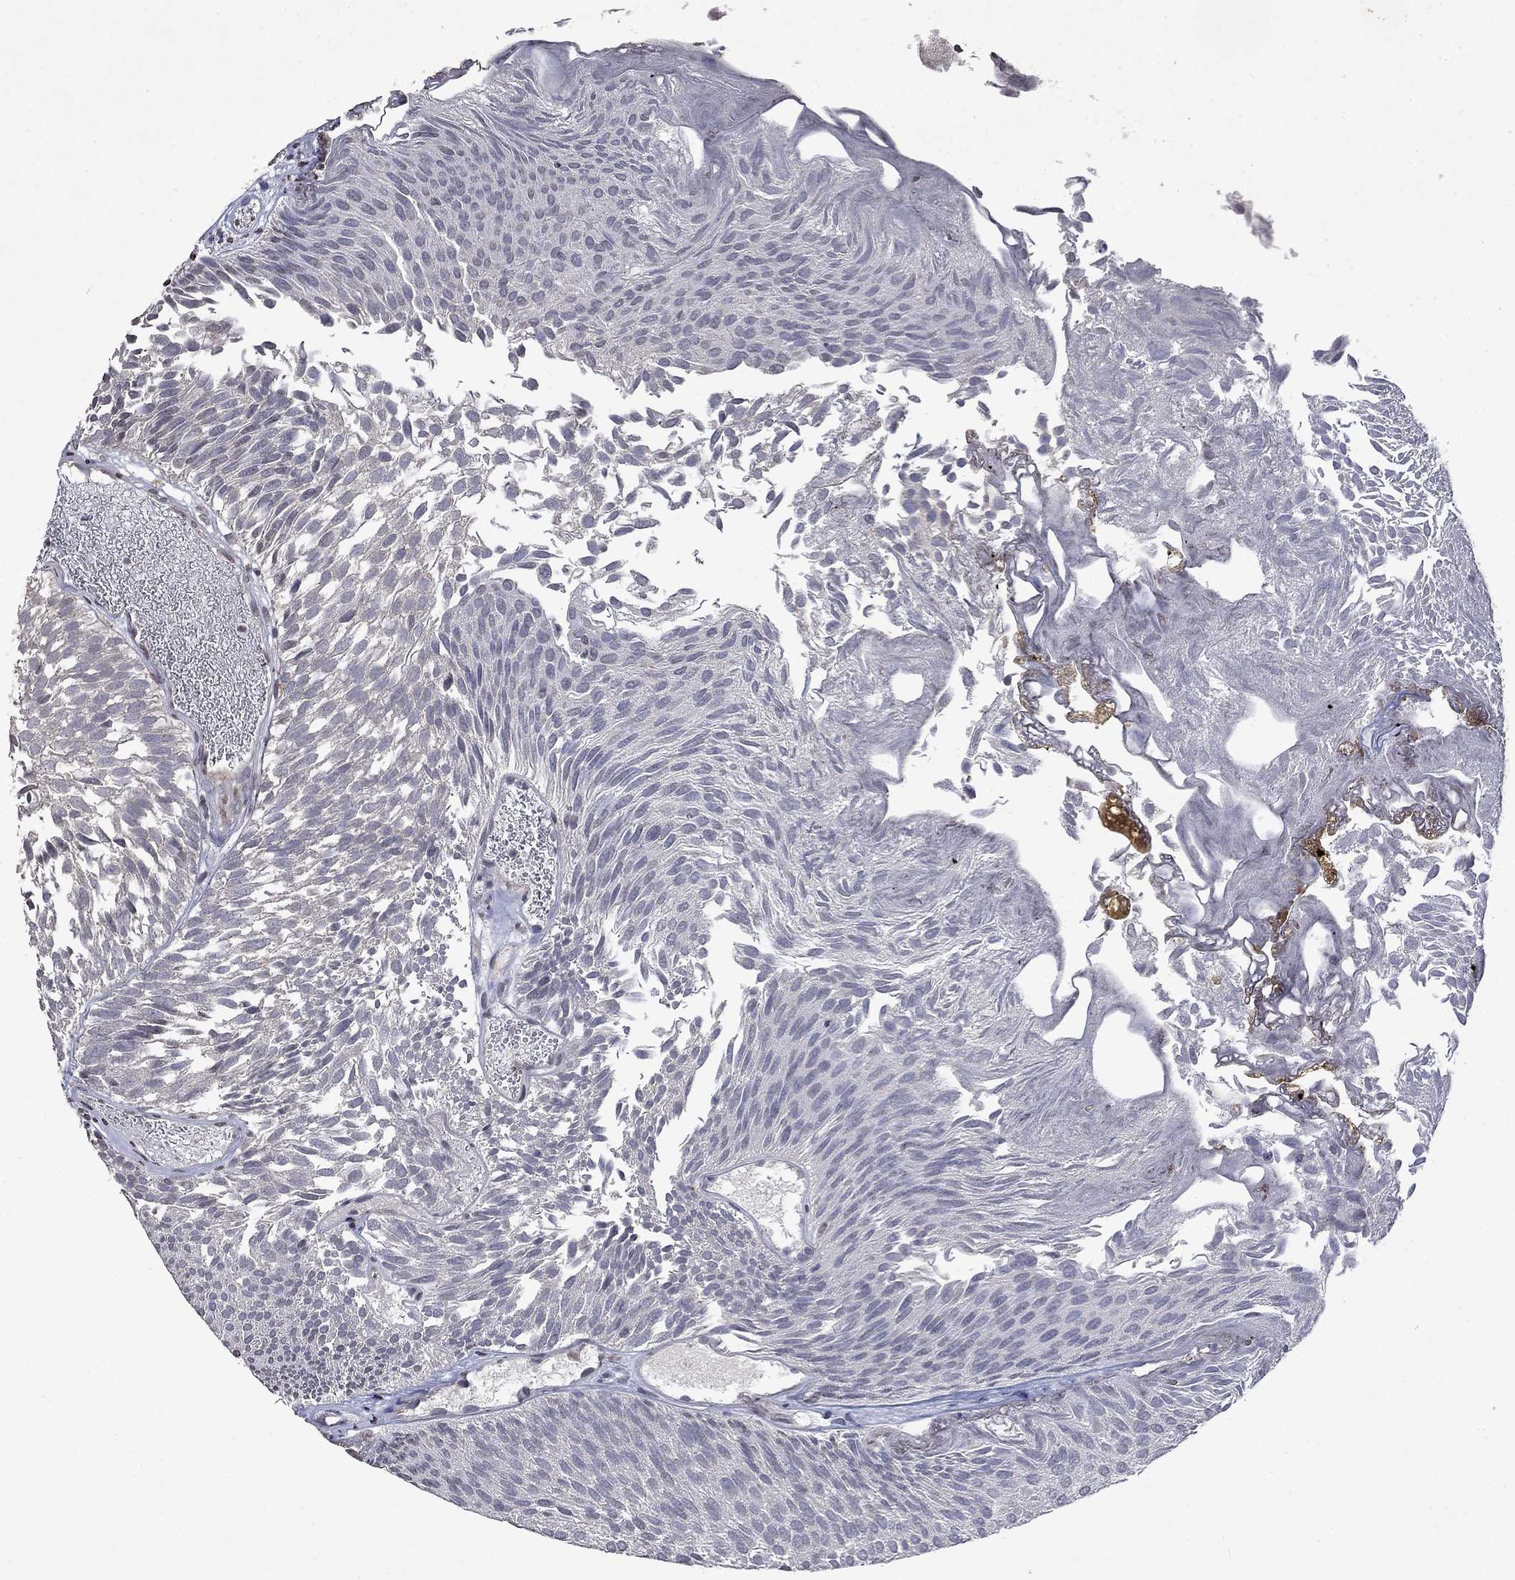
{"staining": {"intensity": "negative", "quantity": "none", "location": "none"}, "tissue": "urothelial cancer", "cell_type": "Tumor cells", "image_type": "cancer", "snomed": [{"axis": "morphology", "description": "Urothelial carcinoma, Low grade"}, {"axis": "topography", "description": "Urinary bladder"}], "caption": "A photomicrograph of urothelial carcinoma (low-grade) stained for a protein displays no brown staining in tumor cells.", "gene": "TTC38", "patient": {"sex": "male", "age": 52}}